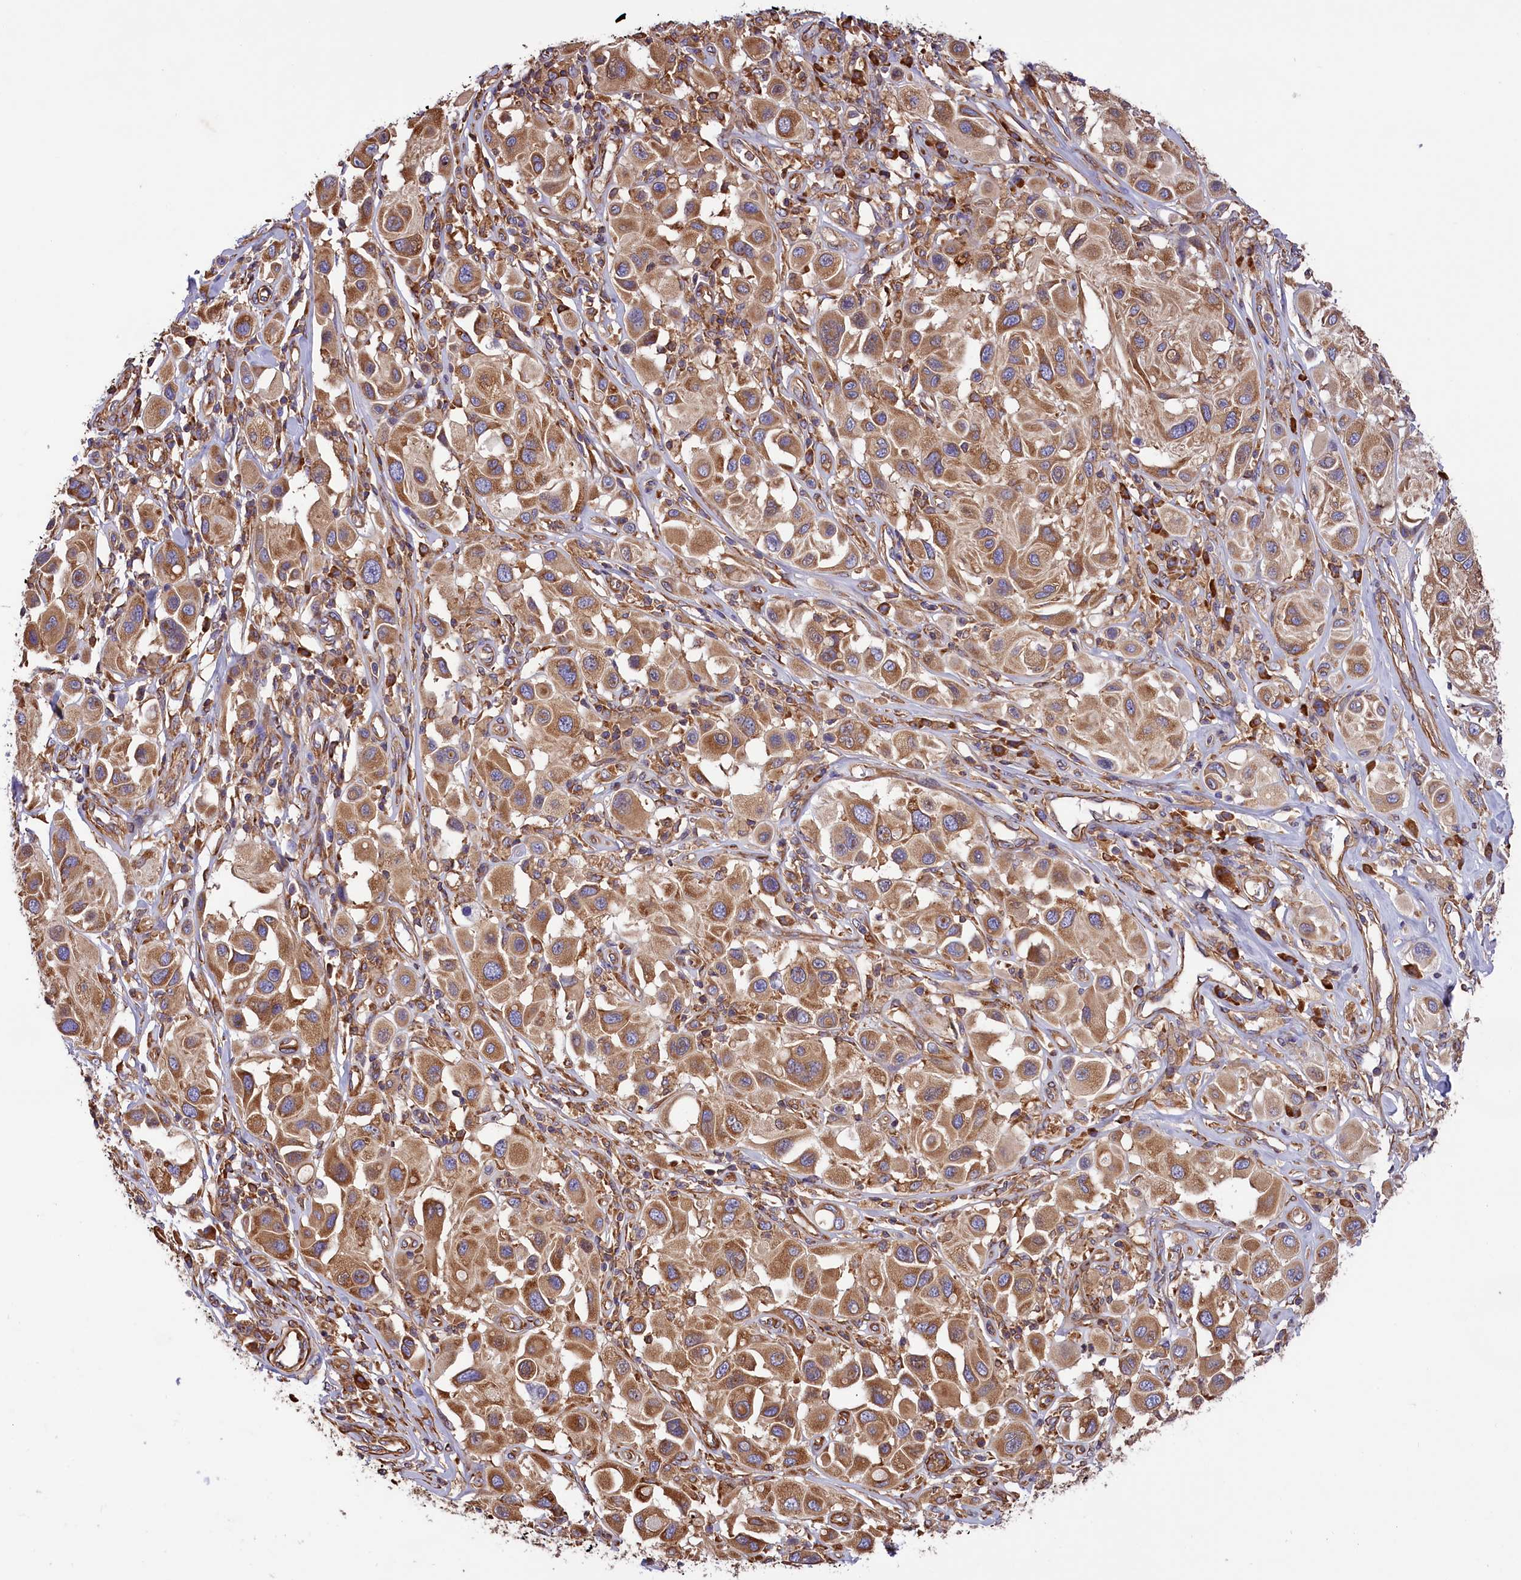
{"staining": {"intensity": "moderate", "quantity": ">75%", "location": "cytoplasmic/membranous"}, "tissue": "melanoma", "cell_type": "Tumor cells", "image_type": "cancer", "snomed": [{"axis": "morphology", "description": "Malignant melanoma, Metastatic site"}, {"axis": "topography", "description": "Skin"}], "caption": "Immunohistochemical staining of human melanoma reveals medium levels of moderate cytoplasmic/membranous protein positivity in about >75% of tumor cells. The protein is stained brown, and the nuclei are stained in blue (DAB (3,3'-diaminobenzidine) IHC with brightfield microscopy, high magnification).", "gene": "GYS1", "patient": {"sex": "male", "age": 41}}